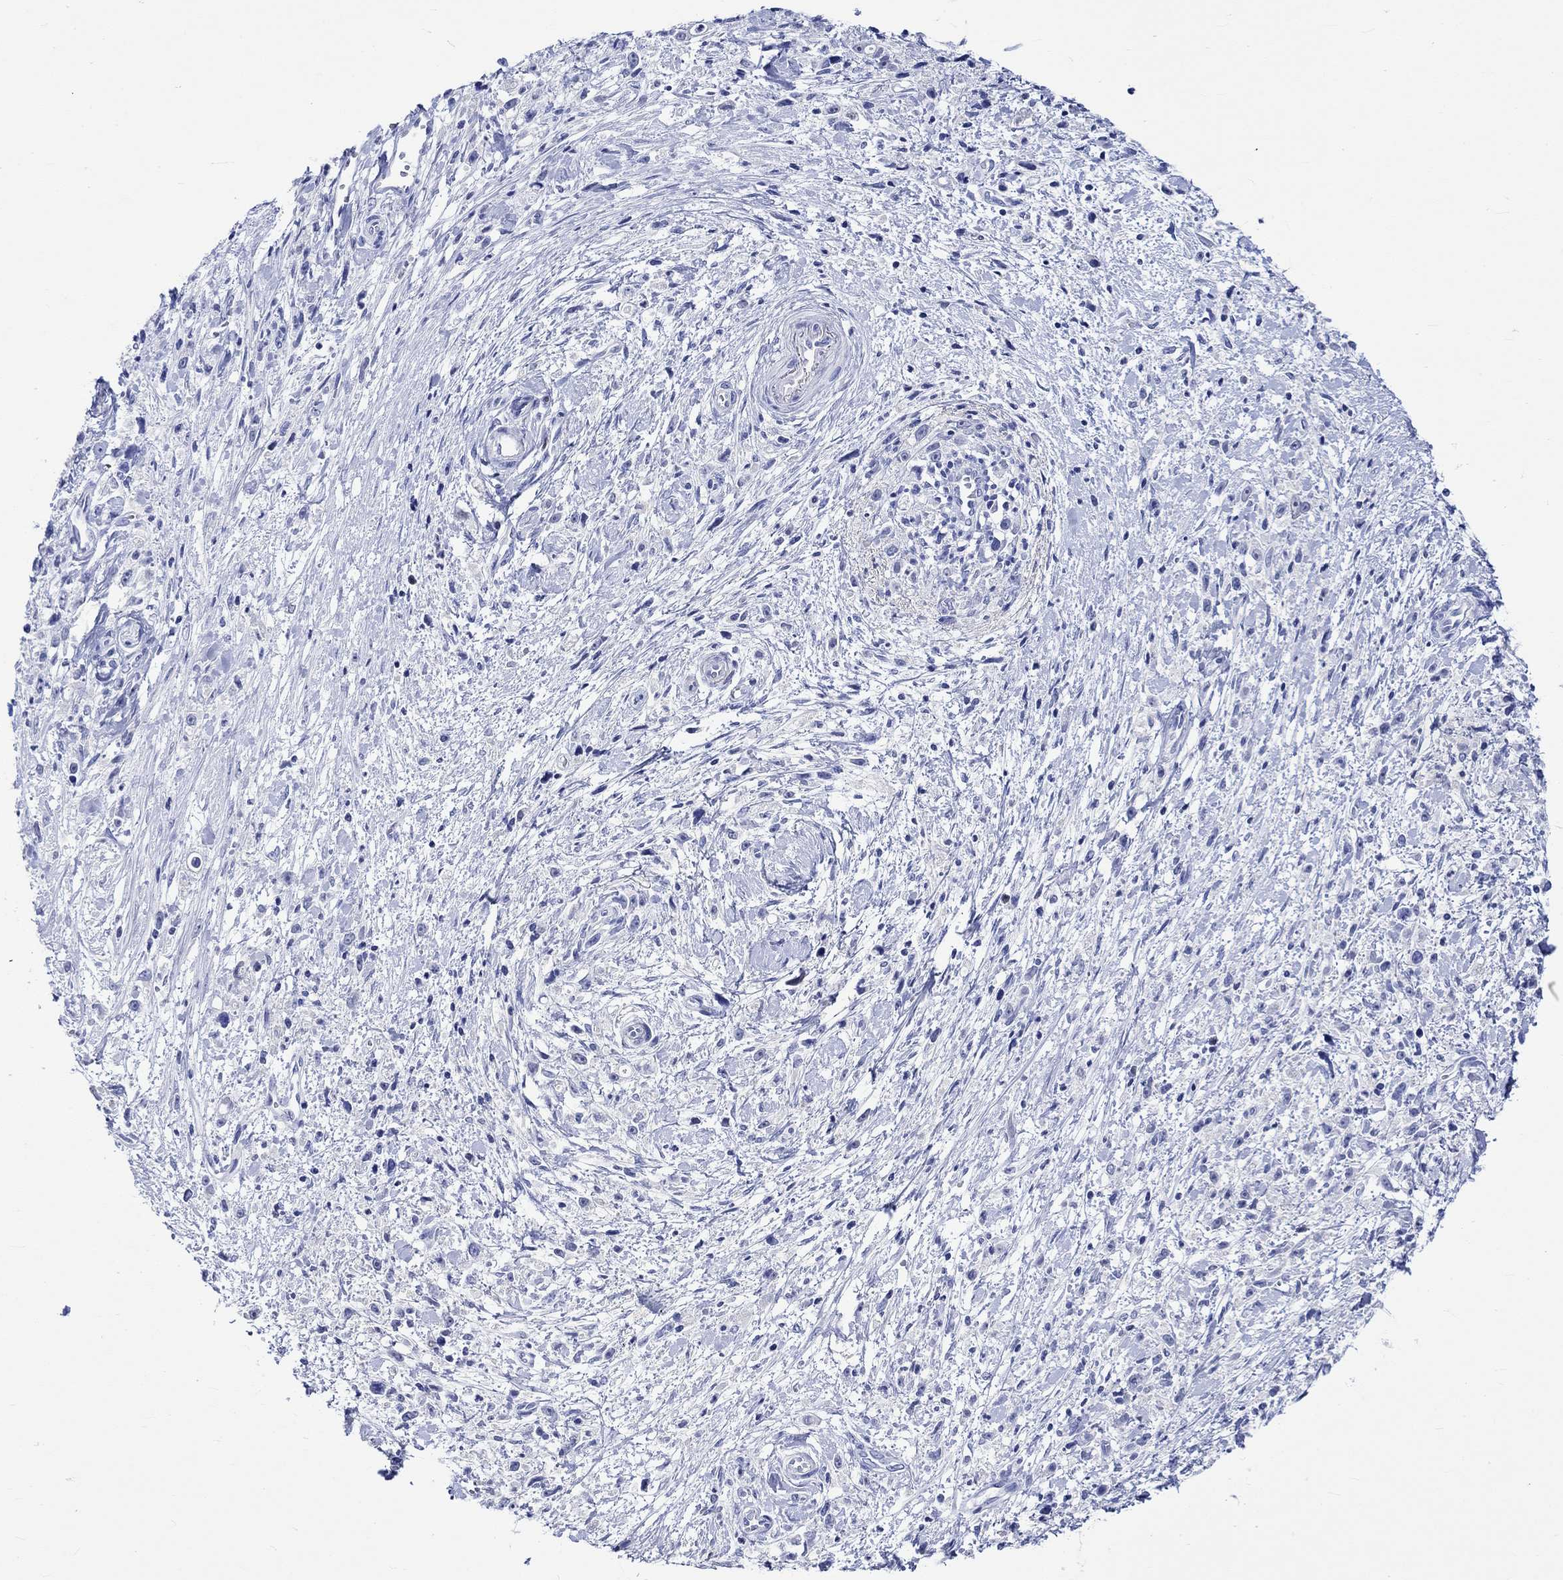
{"staining": {"intensity": "negative", "quantity": "none", "location": "none"}, "tissue": "stomach cancer", "cell_type": "Tumor cells", "image_type": "cancer", "snomed": [{"axis": "morphology", "description": "Adenocarcinoma, NOS"}, {"axis": "topography", "description": "Stomach"}], "caption": "The IHC micrograph has no significant staining in tumor cells of stomach cancer tissue.", "gene": "KLHL35", "patient": {"sex": "female", "age": 59}}